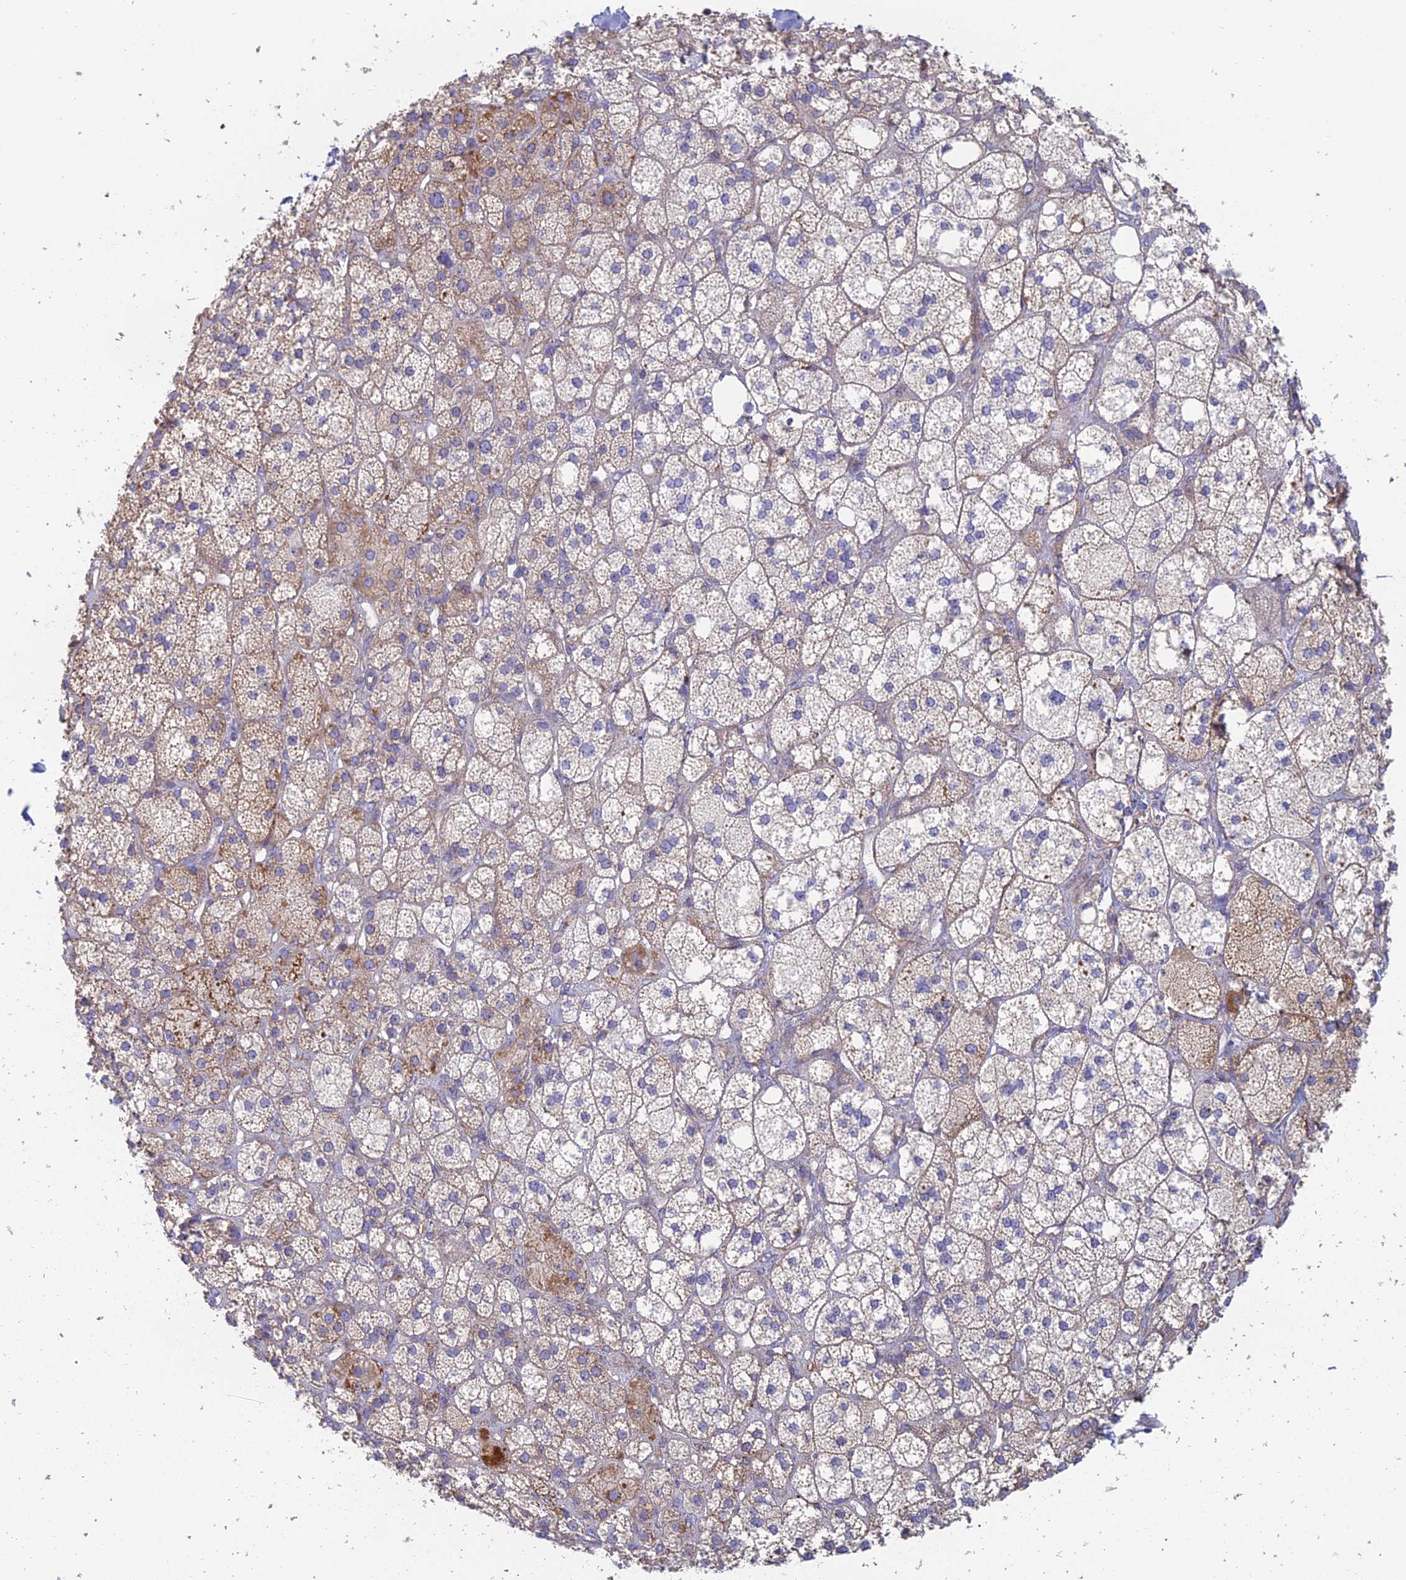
{"staining": {"intensity": "moderate", "quantity": "25%-75%", "location": "cytoplasmic/membranous"}, "tissue": "adrenal gland", "cell_type": "Glandular cells", "image_type": "normal", "snomed": [{"axis": "morphology", "description": "Normal tissue, NOS"}, {"axis": "topography", "description": "Adrenal gland"}], "caption": "A micrograph of adrenal gland stained for a protein shows moderate cytoplasmic/membranous brown staining in glandular cells. The protein is stained brown, and the nuclei are stained in blue (DAB IHC with brightfield microscopy, high magnification).", "gene": "IFTAP", "patient": {"sex": "male", "age": 61}}